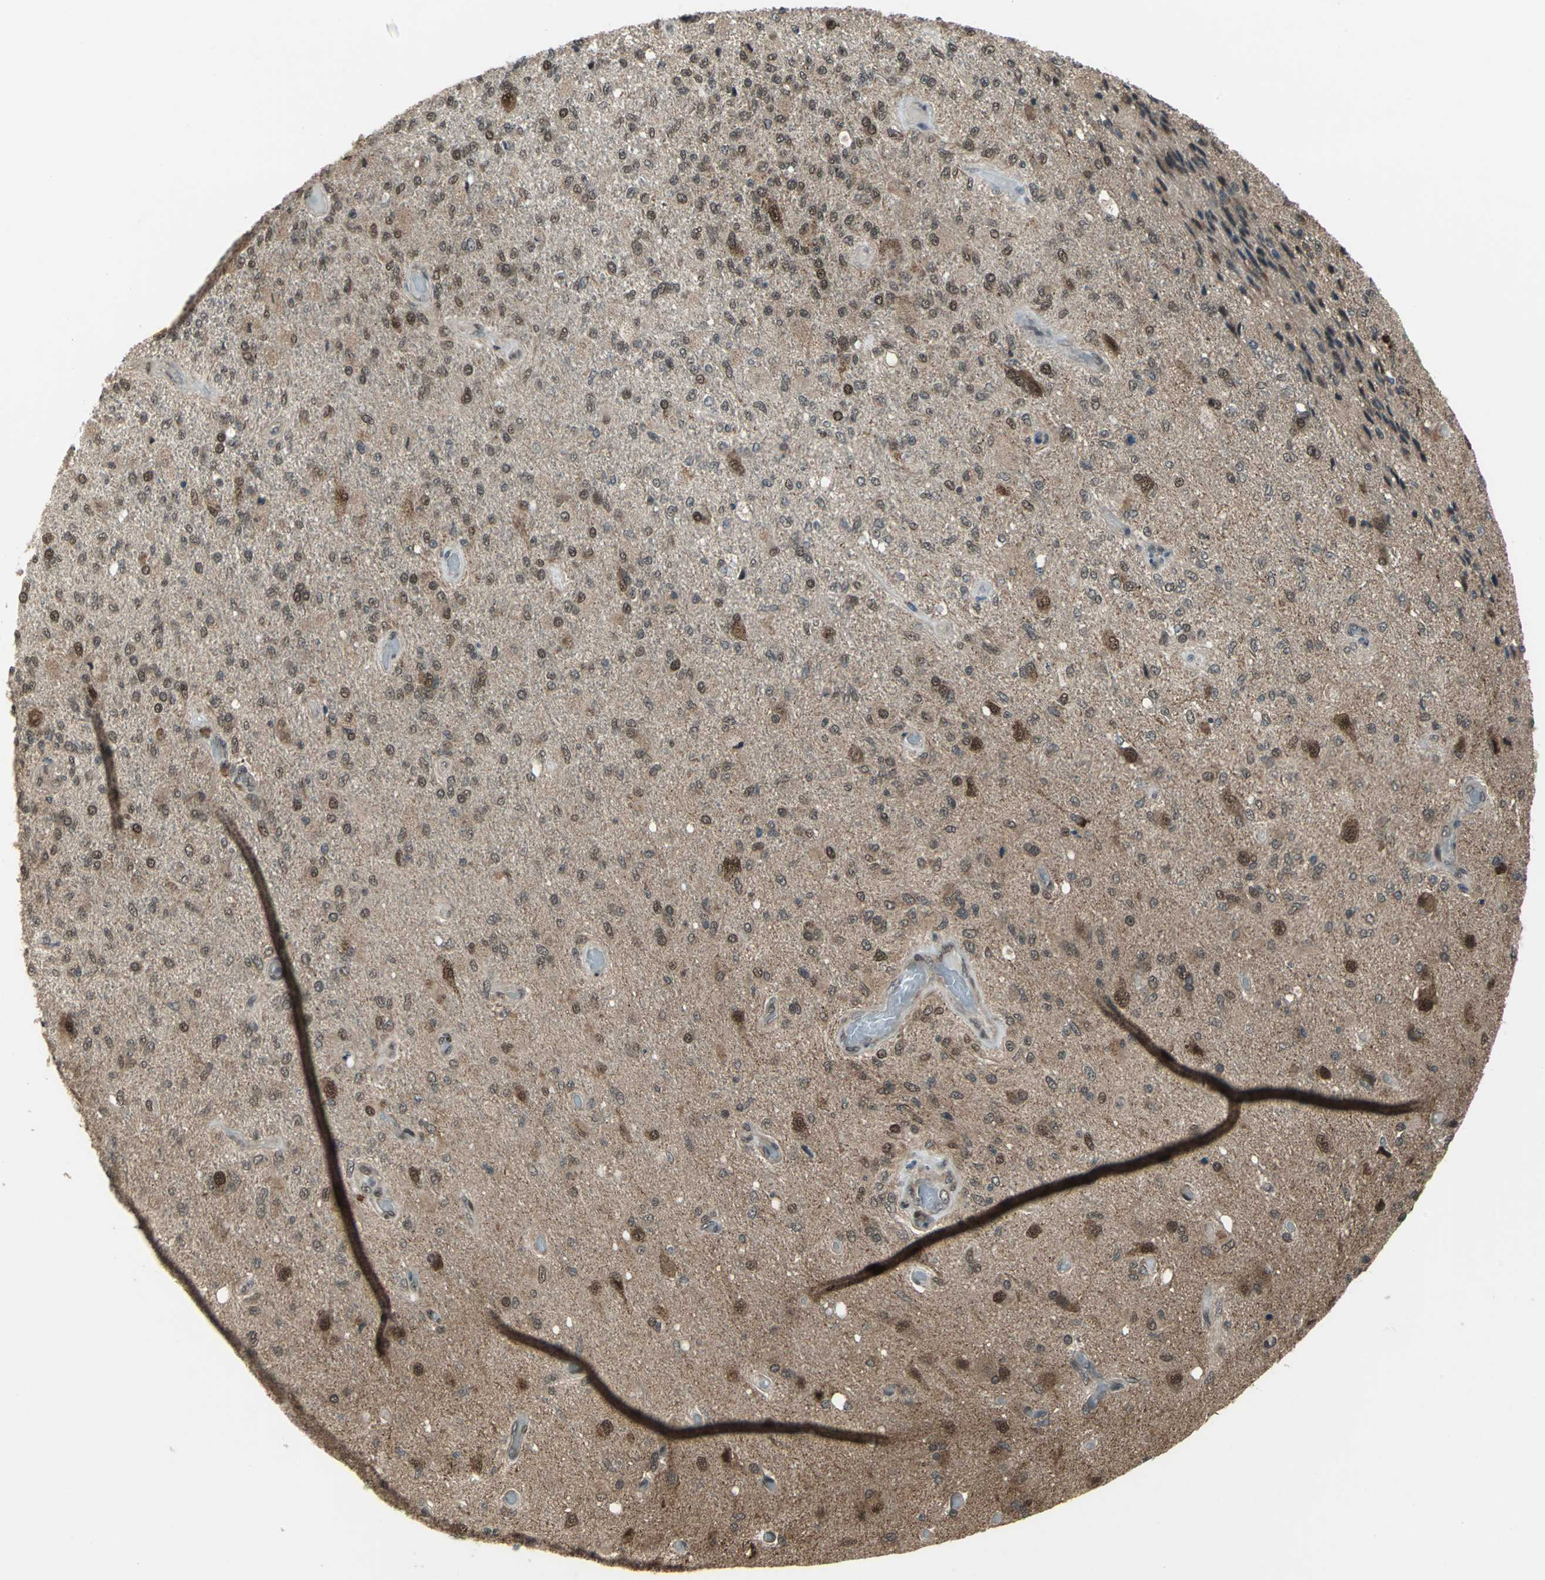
{"staining": {"intensity": "moderate", "quantity": "25%-75%", "location": "cytoplasmic/membranous,nuclear"}, "tissue": "glioma", "cell_type": "Tumor cells", "image_type": "cancer", "snomed": [{"axis": "morphology", "description": "Normal tissue, NOS"}, {"axis": "morphology", "description": "Glioma, malignant, High grade"}, {"axis": "topography", "description": "Cerebral cortex"}], "caption": "IHC staining of malignant glioma (high-grade), which reveals medium levels of moderate cytoplasmic/membranous and nuclear positivity in approximately 25%-75% of tumor cells indicating moderate cytoplasmic/membranous and nuclear protein staining. The staining was performed using DAB (3,3'-diaminobenzidine) (brown) for protein detection and nuclei were counterstained in hematoxylin (blue).", "gene": "COPS5", "patient": {"sex": "male", "age": 77}}